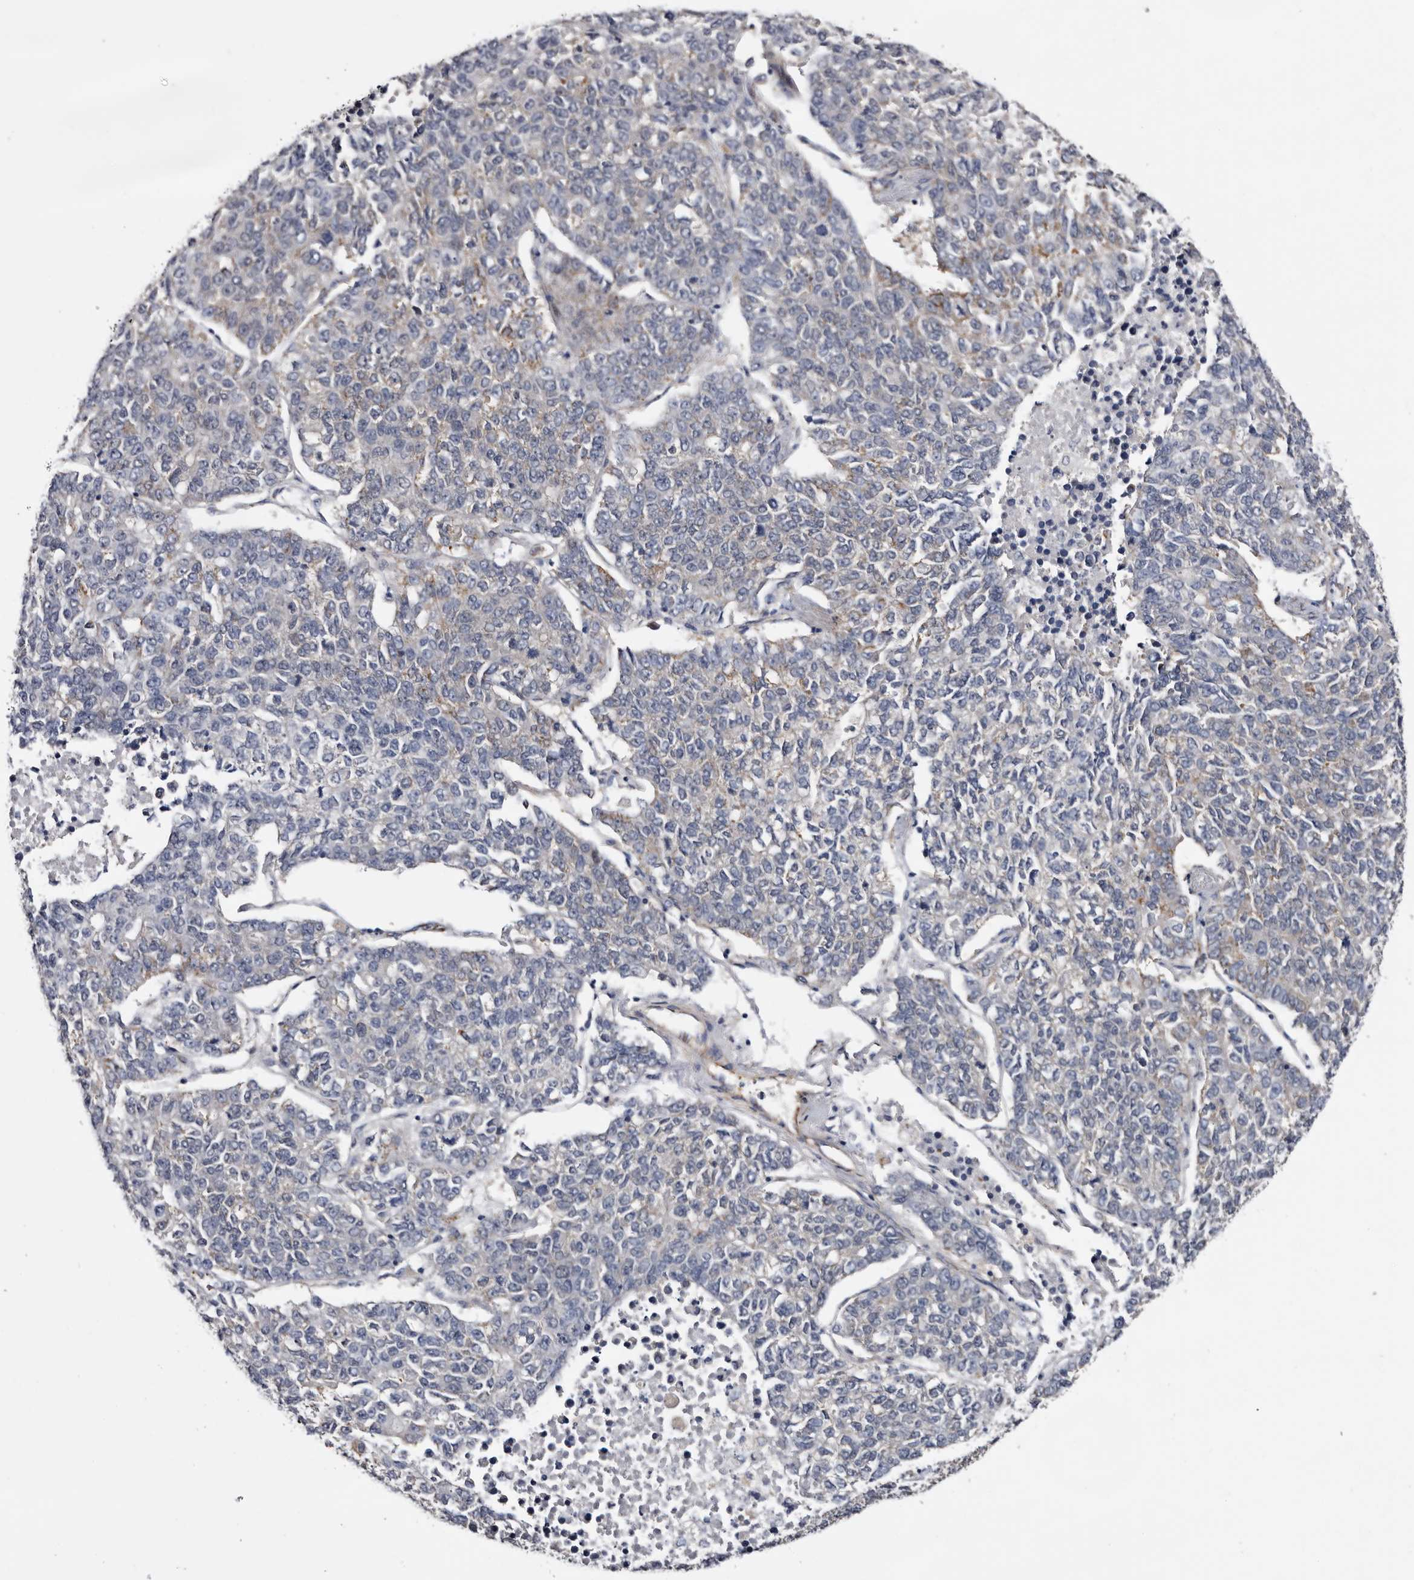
{"staining": {"intensity": "weak", "quantity": "<25%", "location": "cytoplasmic/membranous"}, "tissue": "lung cancer", "cell_type": "Tumor cells", "image_type": "cancer", "snomed": [{"axis": "morphology", "description": "Adenocarcinoma, NOS"}, {"axis": "topography", "description": "Lung"}], "caption": "IHC photomicrograph of neoplastic tissue: lung cancer stained with DAB displays no significant protein positivity in tumor cells.", "gene": "ARMCX2", "patient": {"sex": "male", "age": 49}}